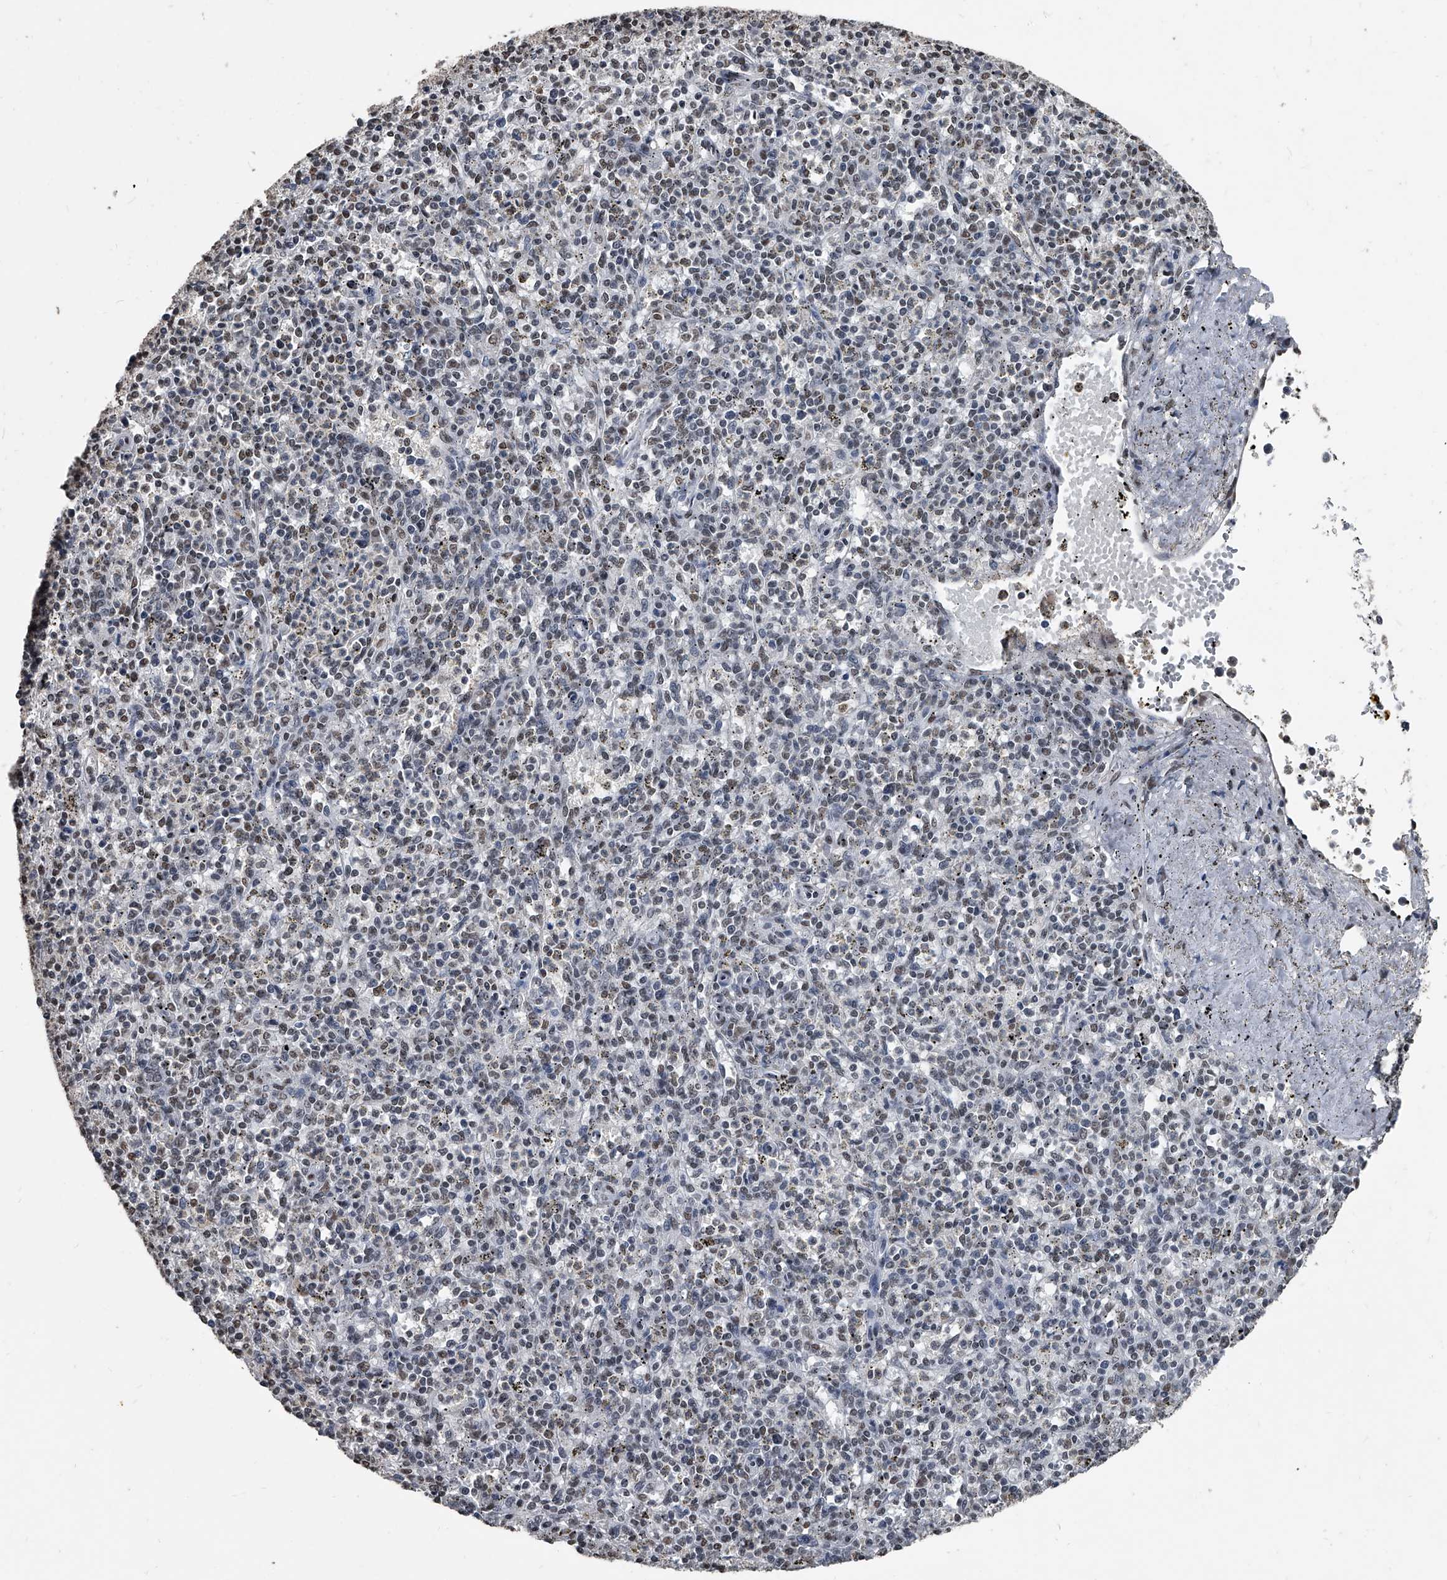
{"staining": {"intensity": "weak", "quantity": "<25%", "location": "nuclear"}, "tissue": "spleen", "cell_type": "Cells in red pulp", "image_type": "normal", "snomed": [{"axis": "morphology", "description": "Normal tissue, NOS"}, {"axis": "topography", "description": "Spleen"}], "caption": "Cells in red pulp are negative for protein expression in unremarkable human spleen. The staining is performed using DAB brown chromogen with nuclei counter-stained in using hematoxylin.", "gene": "MATR3", "patient": {"sex": "male", "age": 72}}